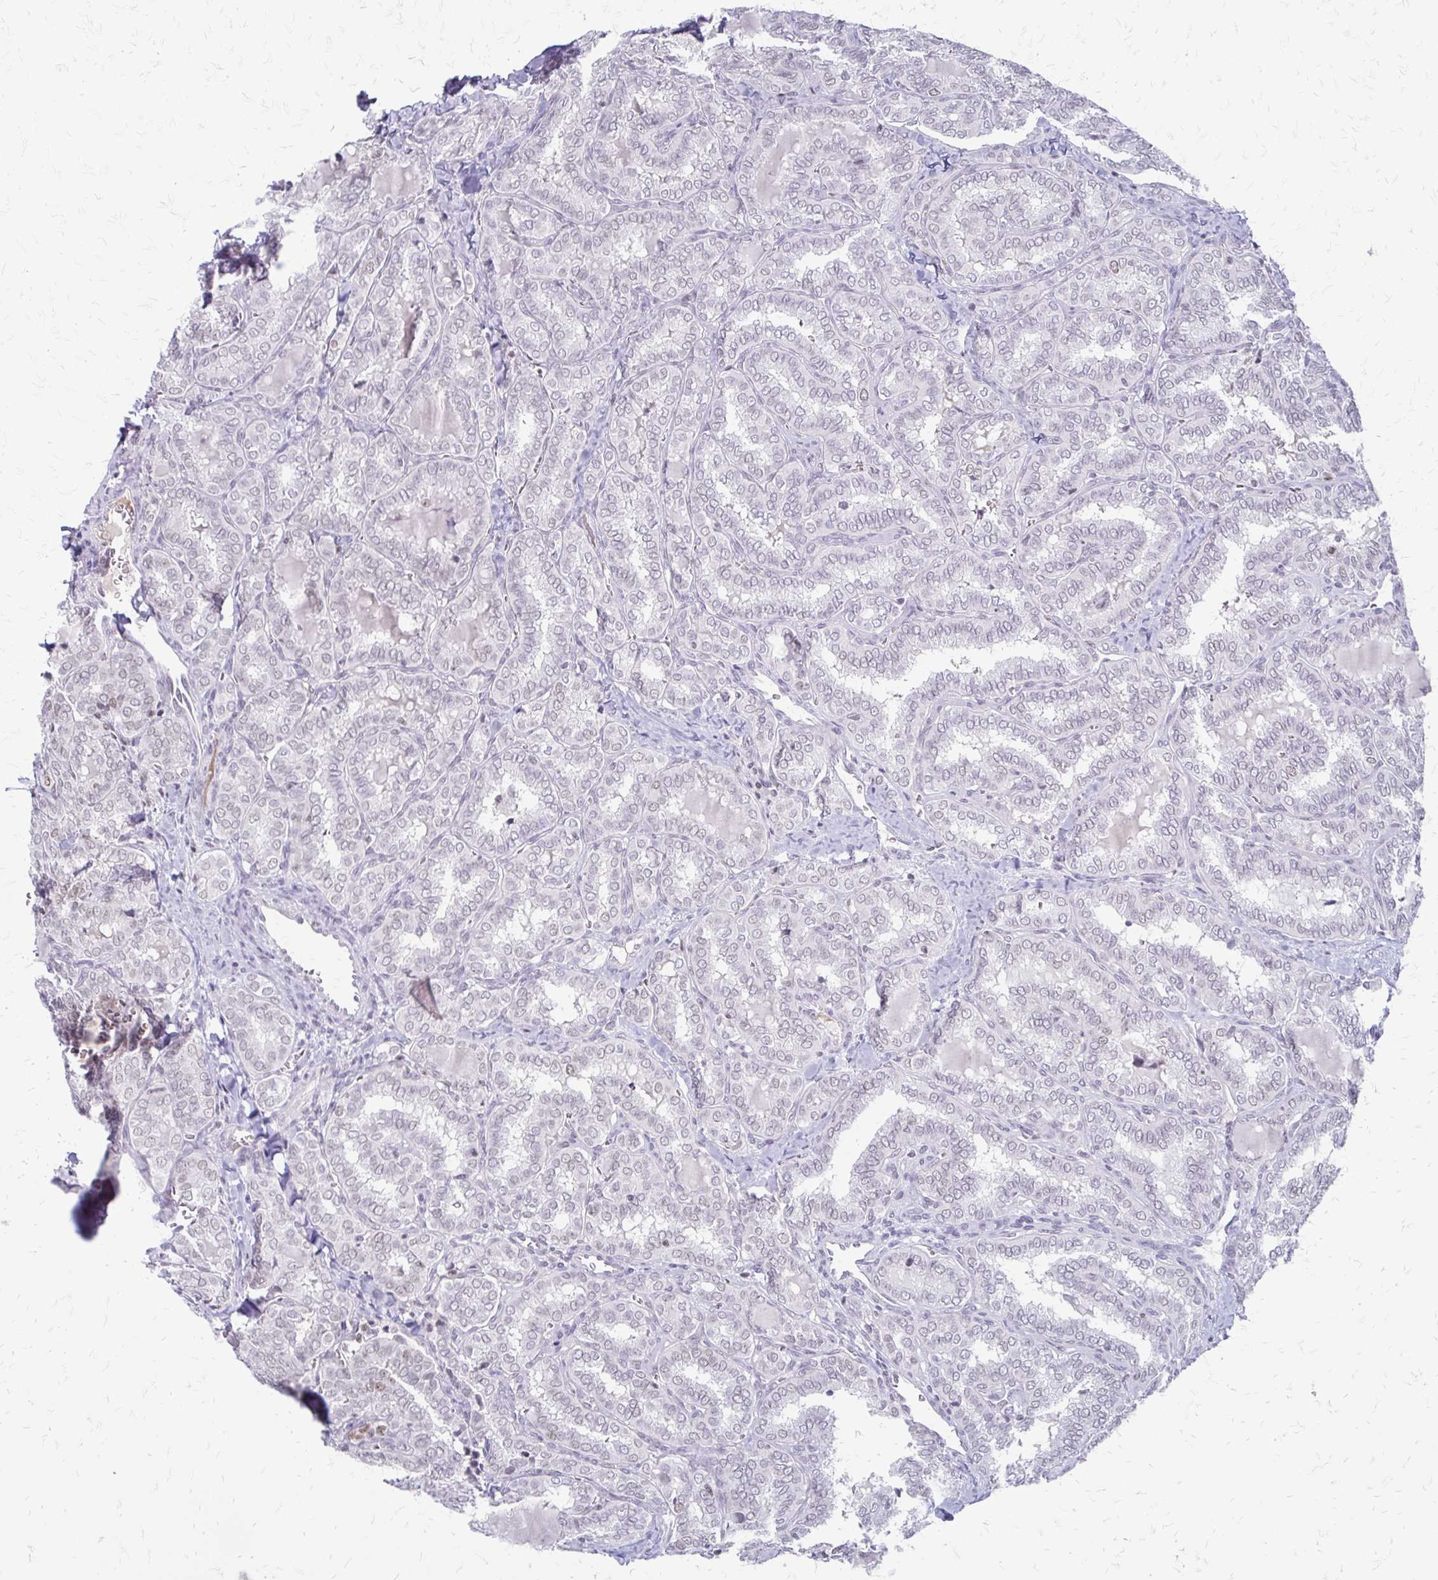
{"staining": {"intensity": "negative", "quantity": "none", "location": "none"}, "tissue": "thyroid cancer", "cell_type": "Tumor cells", "image_type": "cancer", "snomed": [{"axis": "morphology", "description": "Papillary adenocarcinoma, NOS"}, {"axis": "topography", "description": "Thyroid gland"}], "caption": "This is an IHC image of human papillary adenocarcinoma (thyroid). There is no positivity in tumor cells.", "gene": "EED", "patient": {"sex": "female", "age": 30}}